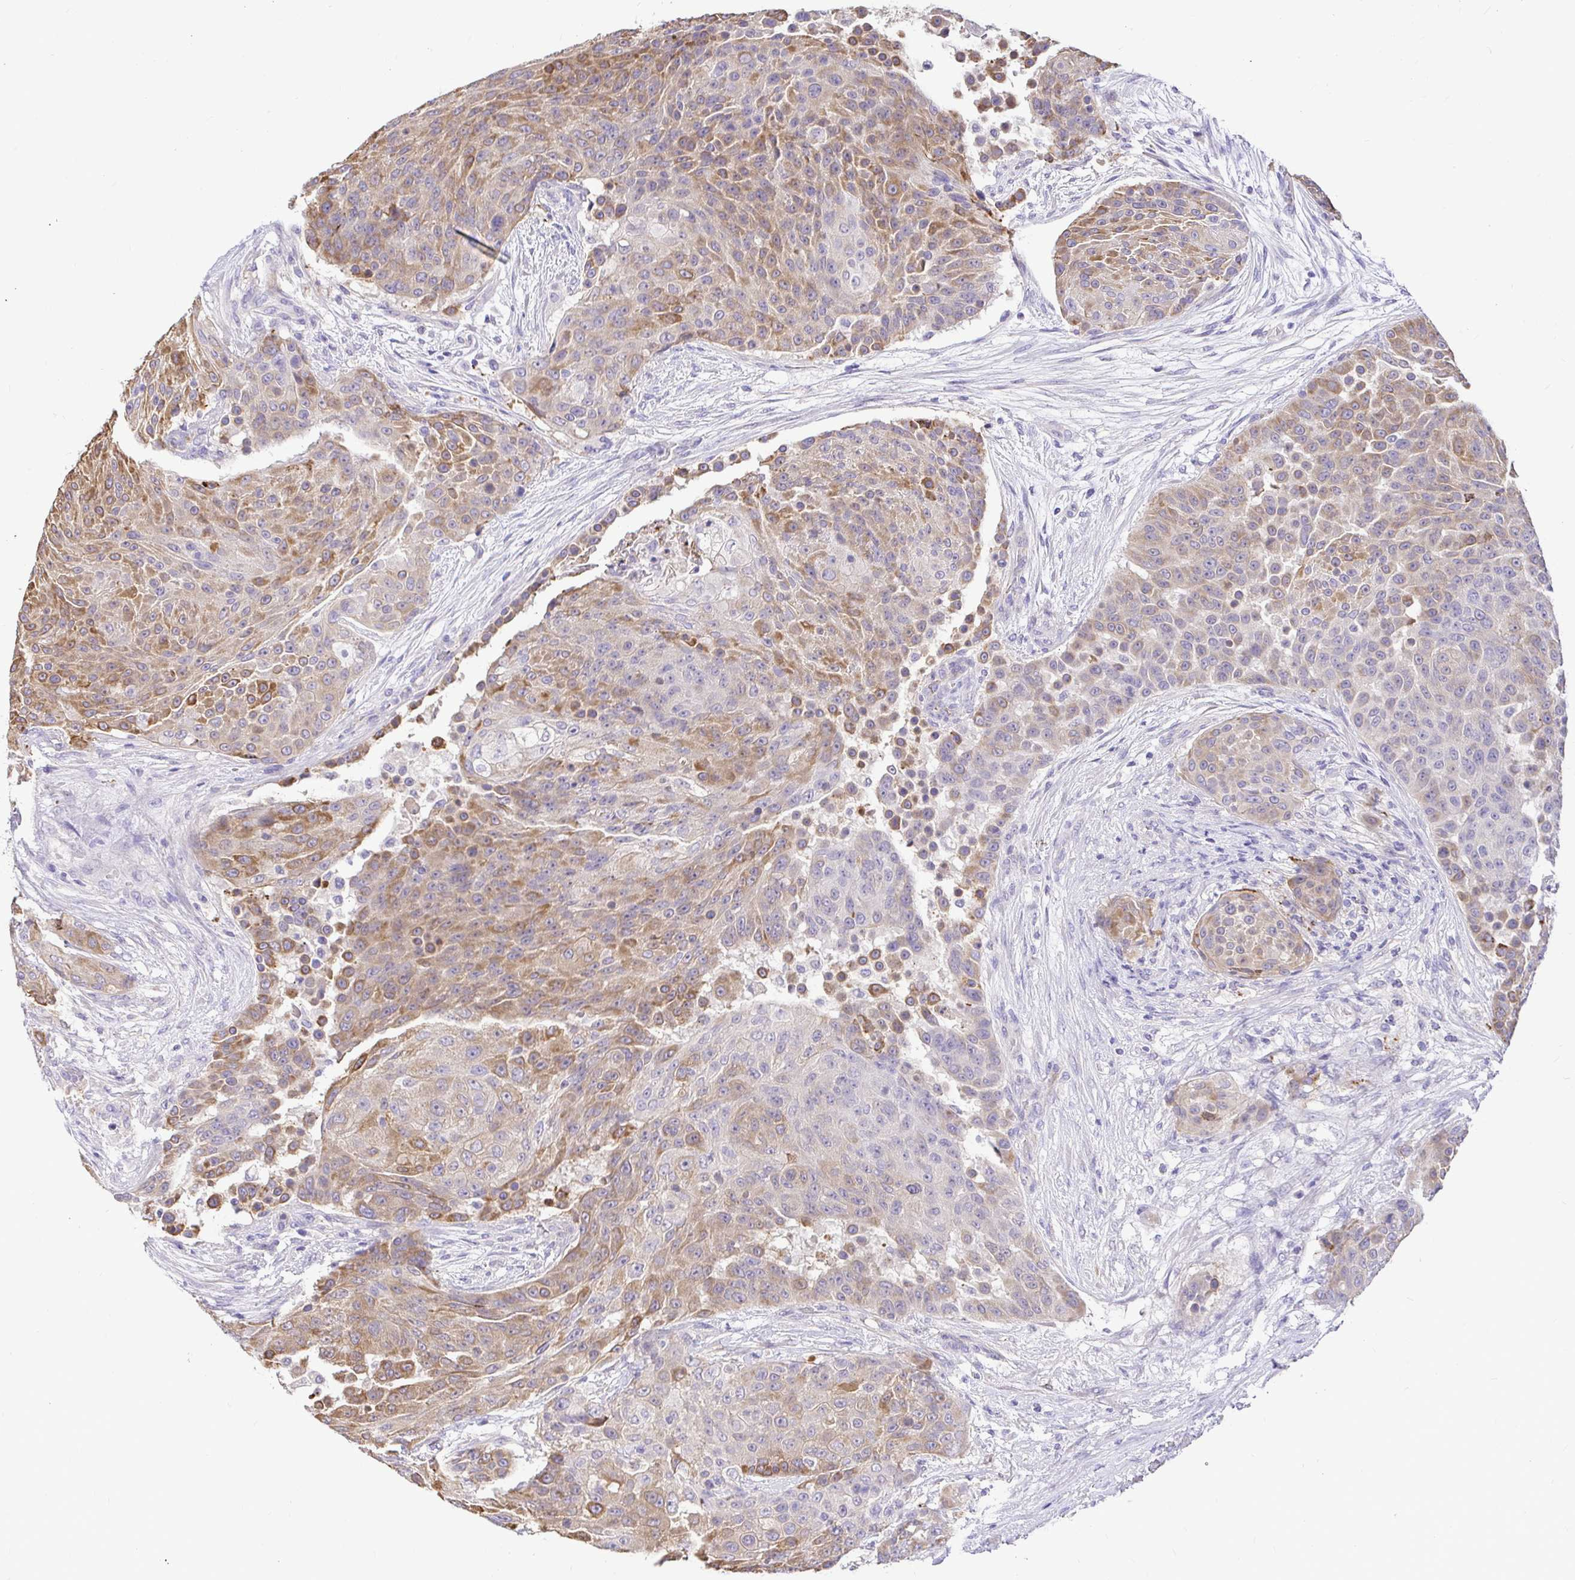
{"staining": {"intensity": "moderate", "quantity": ">75%", "location": "cytoplasmic/membranous"}, "tissue": "urothelial cancer", "cell_type": "Tumor cells", "image_type": "cancer", "snomed": [{"axis": "morphology", "description": "Urothelial carcinoma, High grade"}, {"axis": "topography", "description": "Urinary bladder"}], "caption": "Protein expression analysis of human high-grade urothelial carcinoma reveals moderate cytoplasmic/membranous expression in approximately >75% of tumor cells.", "gene": "CDO1", "patient": {"sex": "female", "age": 63}}